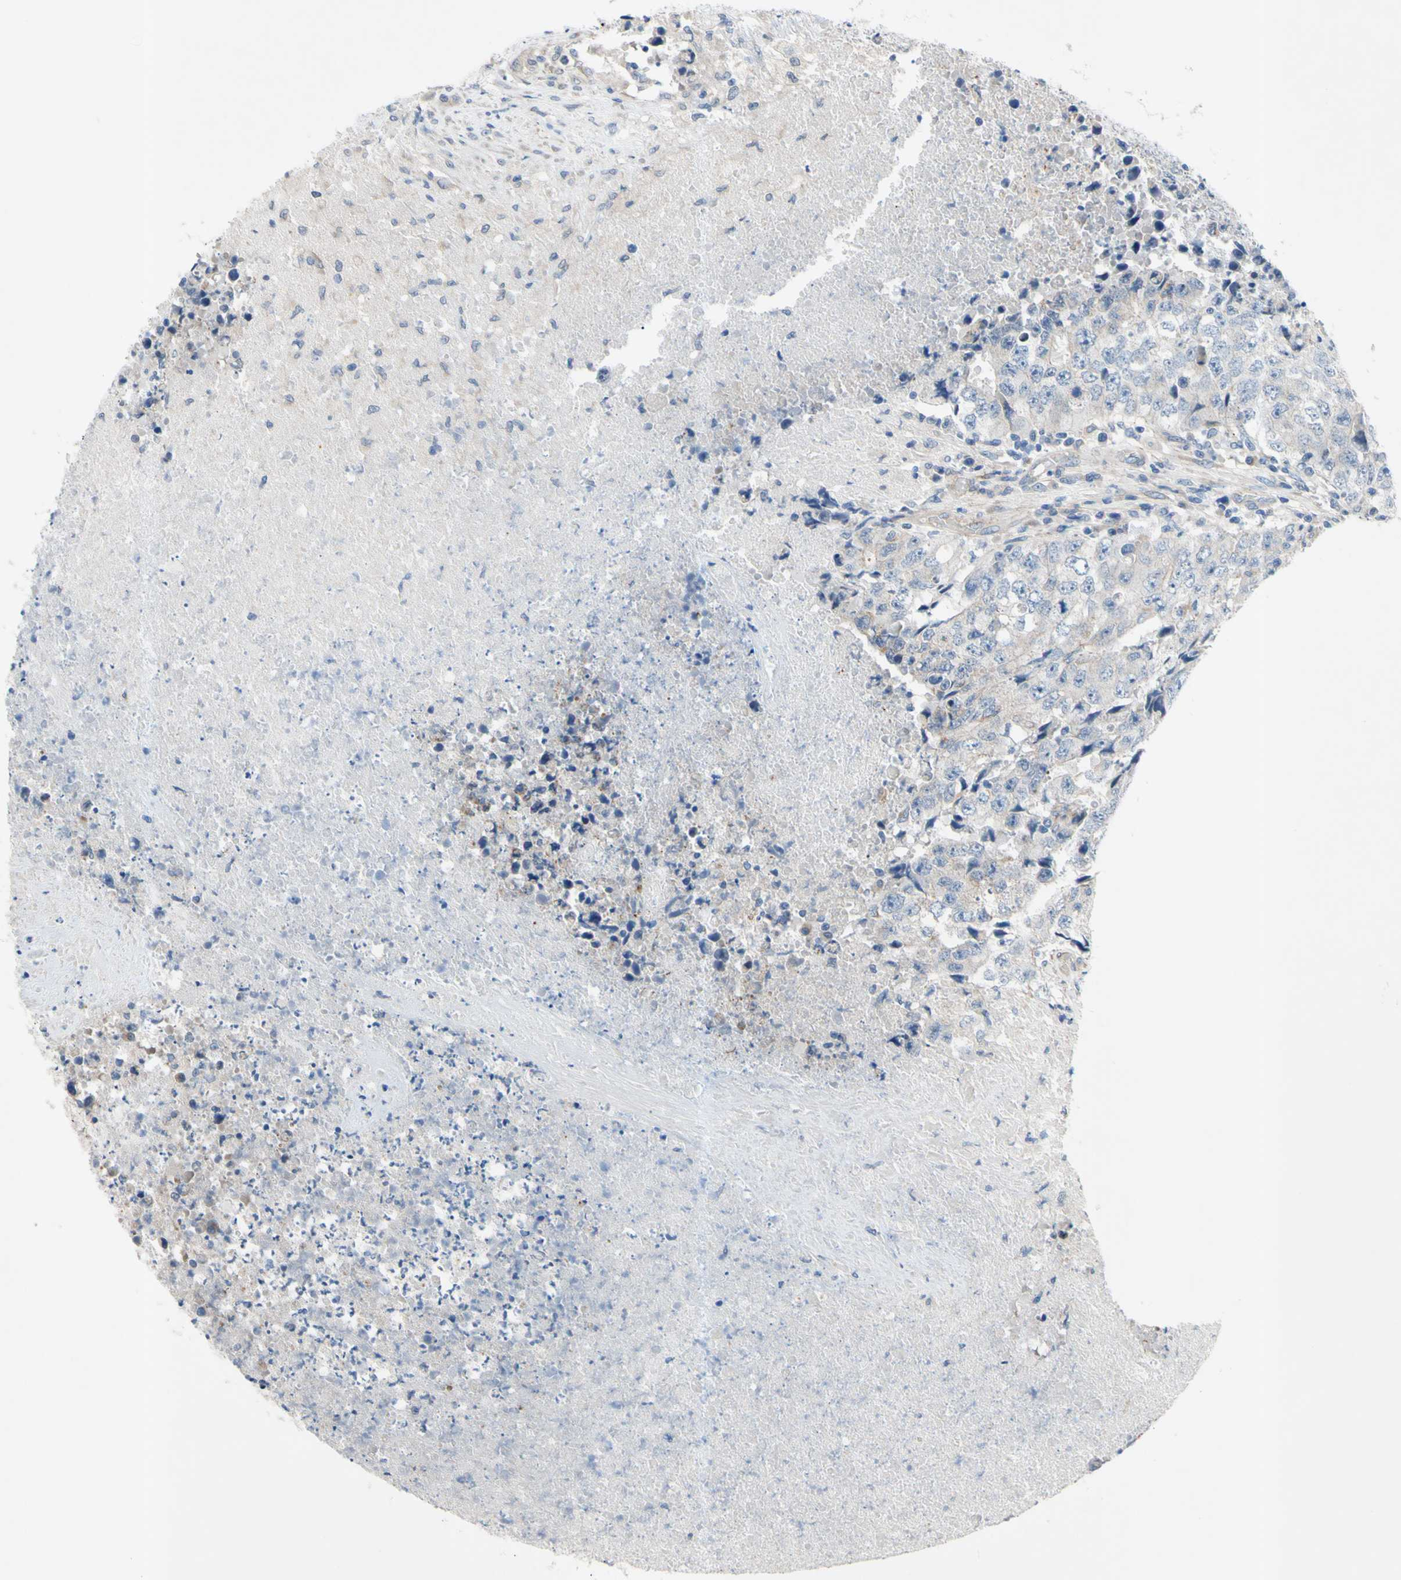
{"staining": {"intensity": "negative", "quantity": "none", "location": "none"}, "tissue": "testis cancer", "cell_type": "Tumor cells", "image_type": "cancer", "snomed": [{"axis": "morphology", "description": "Necrosis, NOS"}, {"axis": "morphology", "description": "Carcinoma, Embryonal, NOS"}, {"axis": "topography", "description": "Testis"}], "caption": "High power microscopy micrograph of an immunohistochemistry (IHC) image of testis cancer (embryonal carcinoma), revealing no significant positivity in tumor cells.", "gene": "SVIL", "patient": {"sex": "male", "age": 19}}